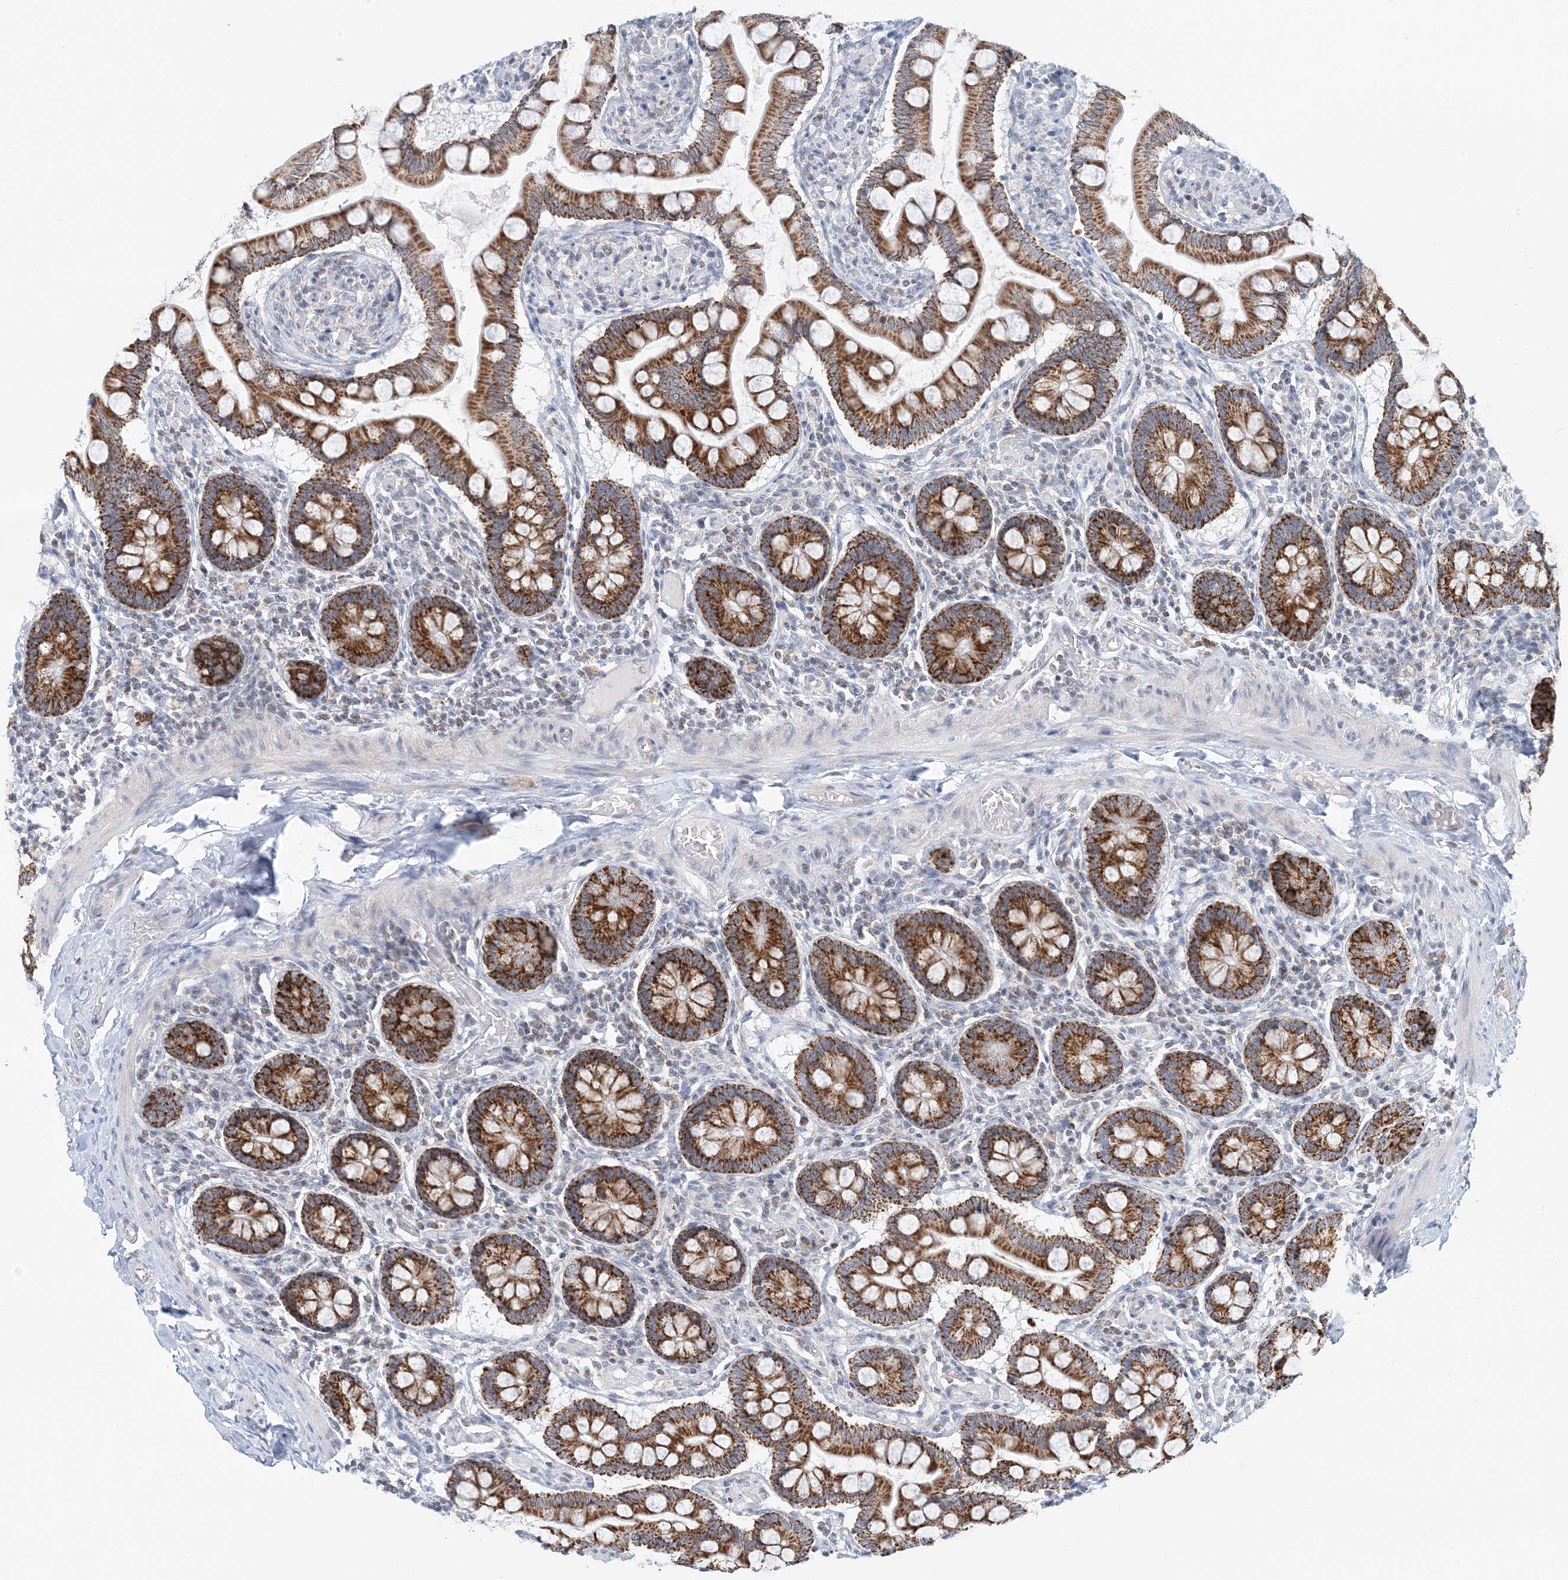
{"staining": {"intensity": "strong", "quantity": ">75%", "location": "cytoplasmic/membranous"}, "tissue": "small intestine", "cell_type": "Glandular cells", "image_type": "normal", "snomed": [{"axis": "morphology", "description": "Normal tissue, NOS"}, {"axis": "topography", "description": "Small intestine"}], "caption": "Immunohistochemical staining of unremarkable small intestine displays high levels of strong cytoplasmic/membranous expression in about >75% of glandular cells. (DAB (3,3'-diaminobenzidine) IHC with brightfield microscopy, high magnification).", "gene": "BDH1", "patient": {"sex": "male", "age": 41}}